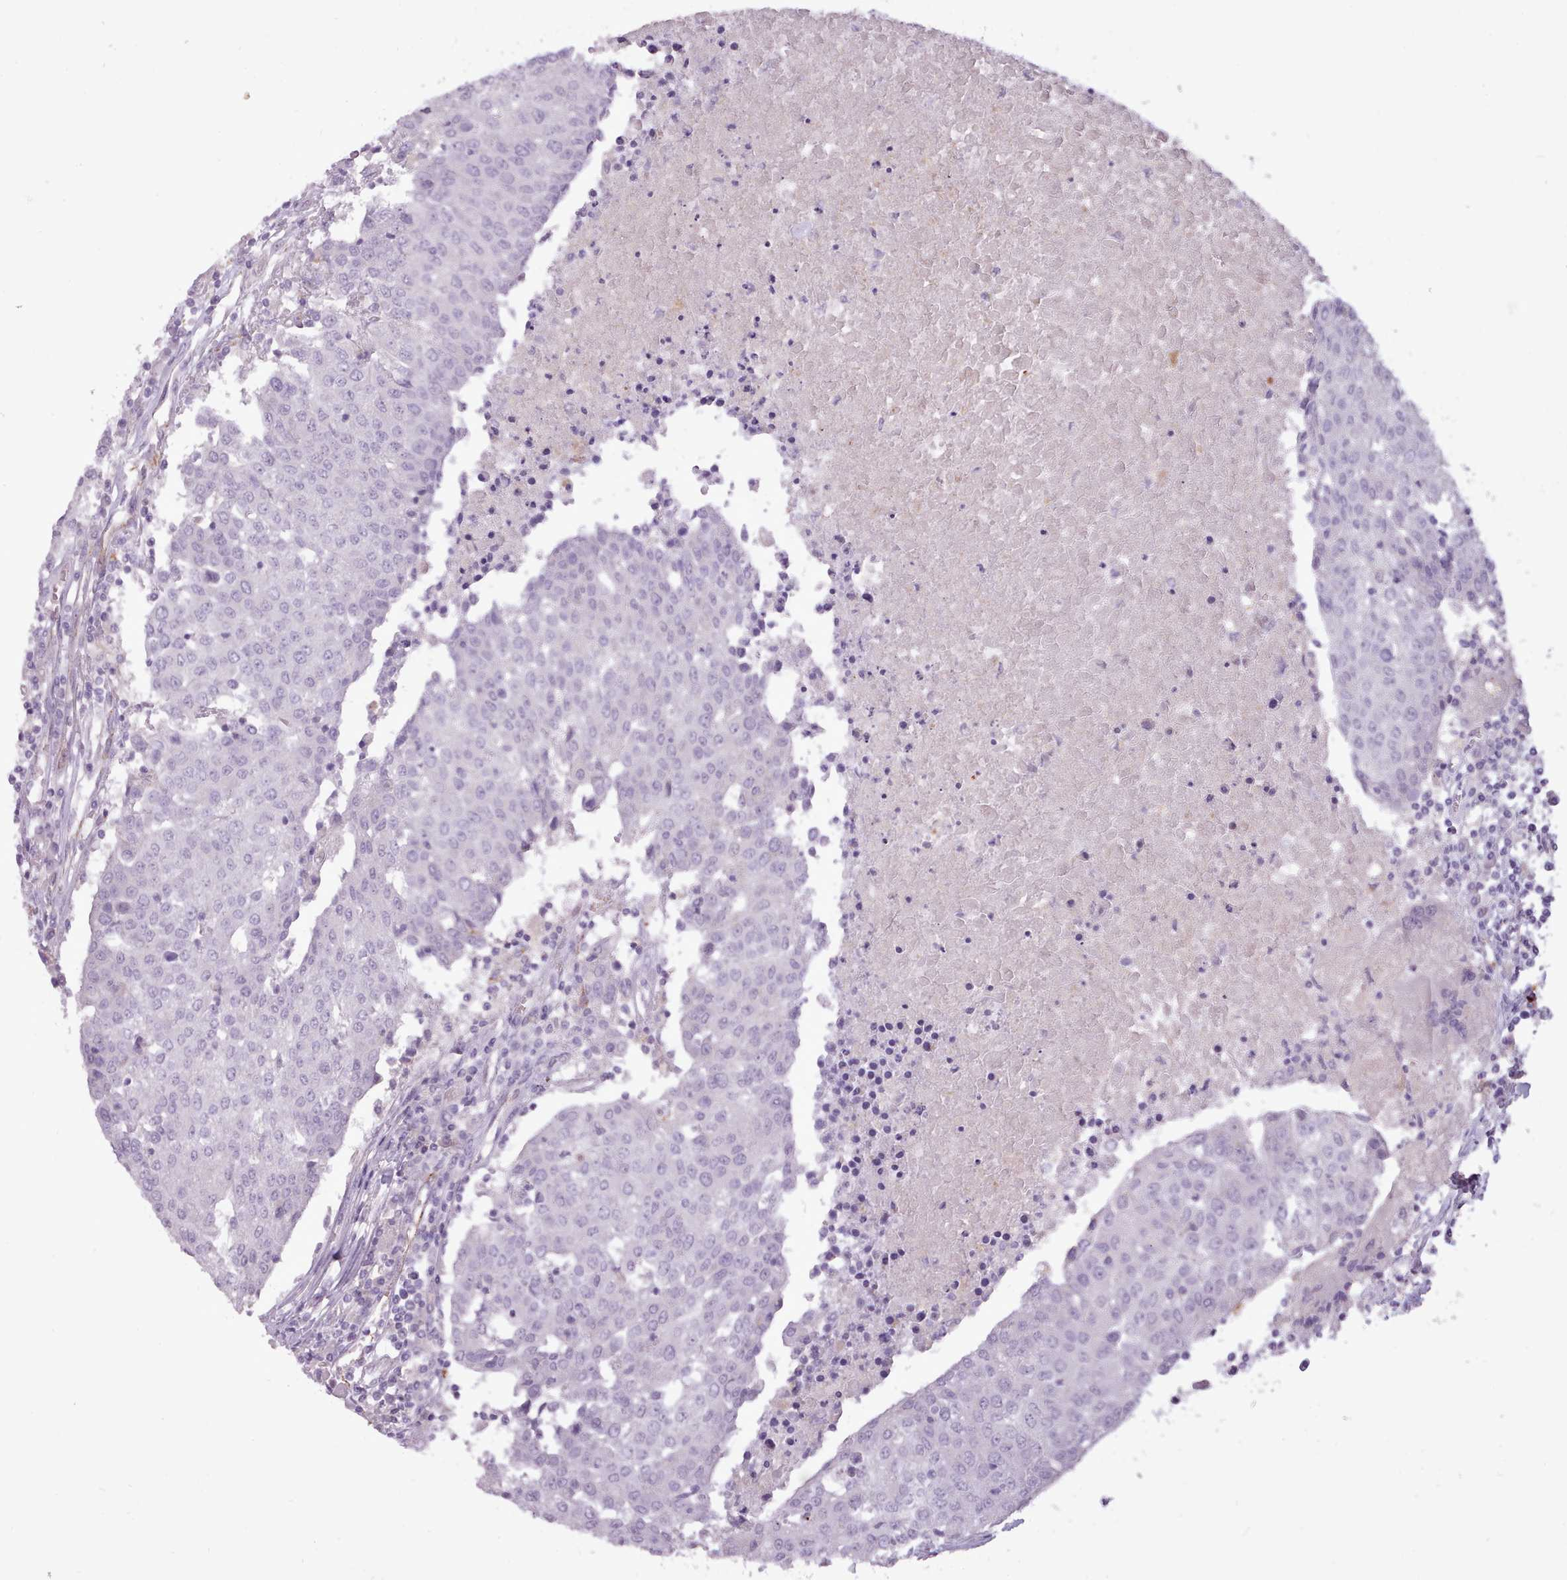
{"staining": {"intensity": "negative", "quantity": "none", "location": "none"}, "tissue": "urothelial cancer", "cell_type": "Tumor cells", "image_type": "cancer", "snomed": [{"axis": "morphology", "description": "Urothelial carcinoma, High grade"}, {"axis": "topography", "description": "Urinary bladder"}], "caption": "This is an immunohistochemistry (IHC) micrograph of high-grade urothelial carcinoma. There is no staining in tumor cells.", "gene": "ATRAID", "patient": {"sex": "female", "age": 85}}